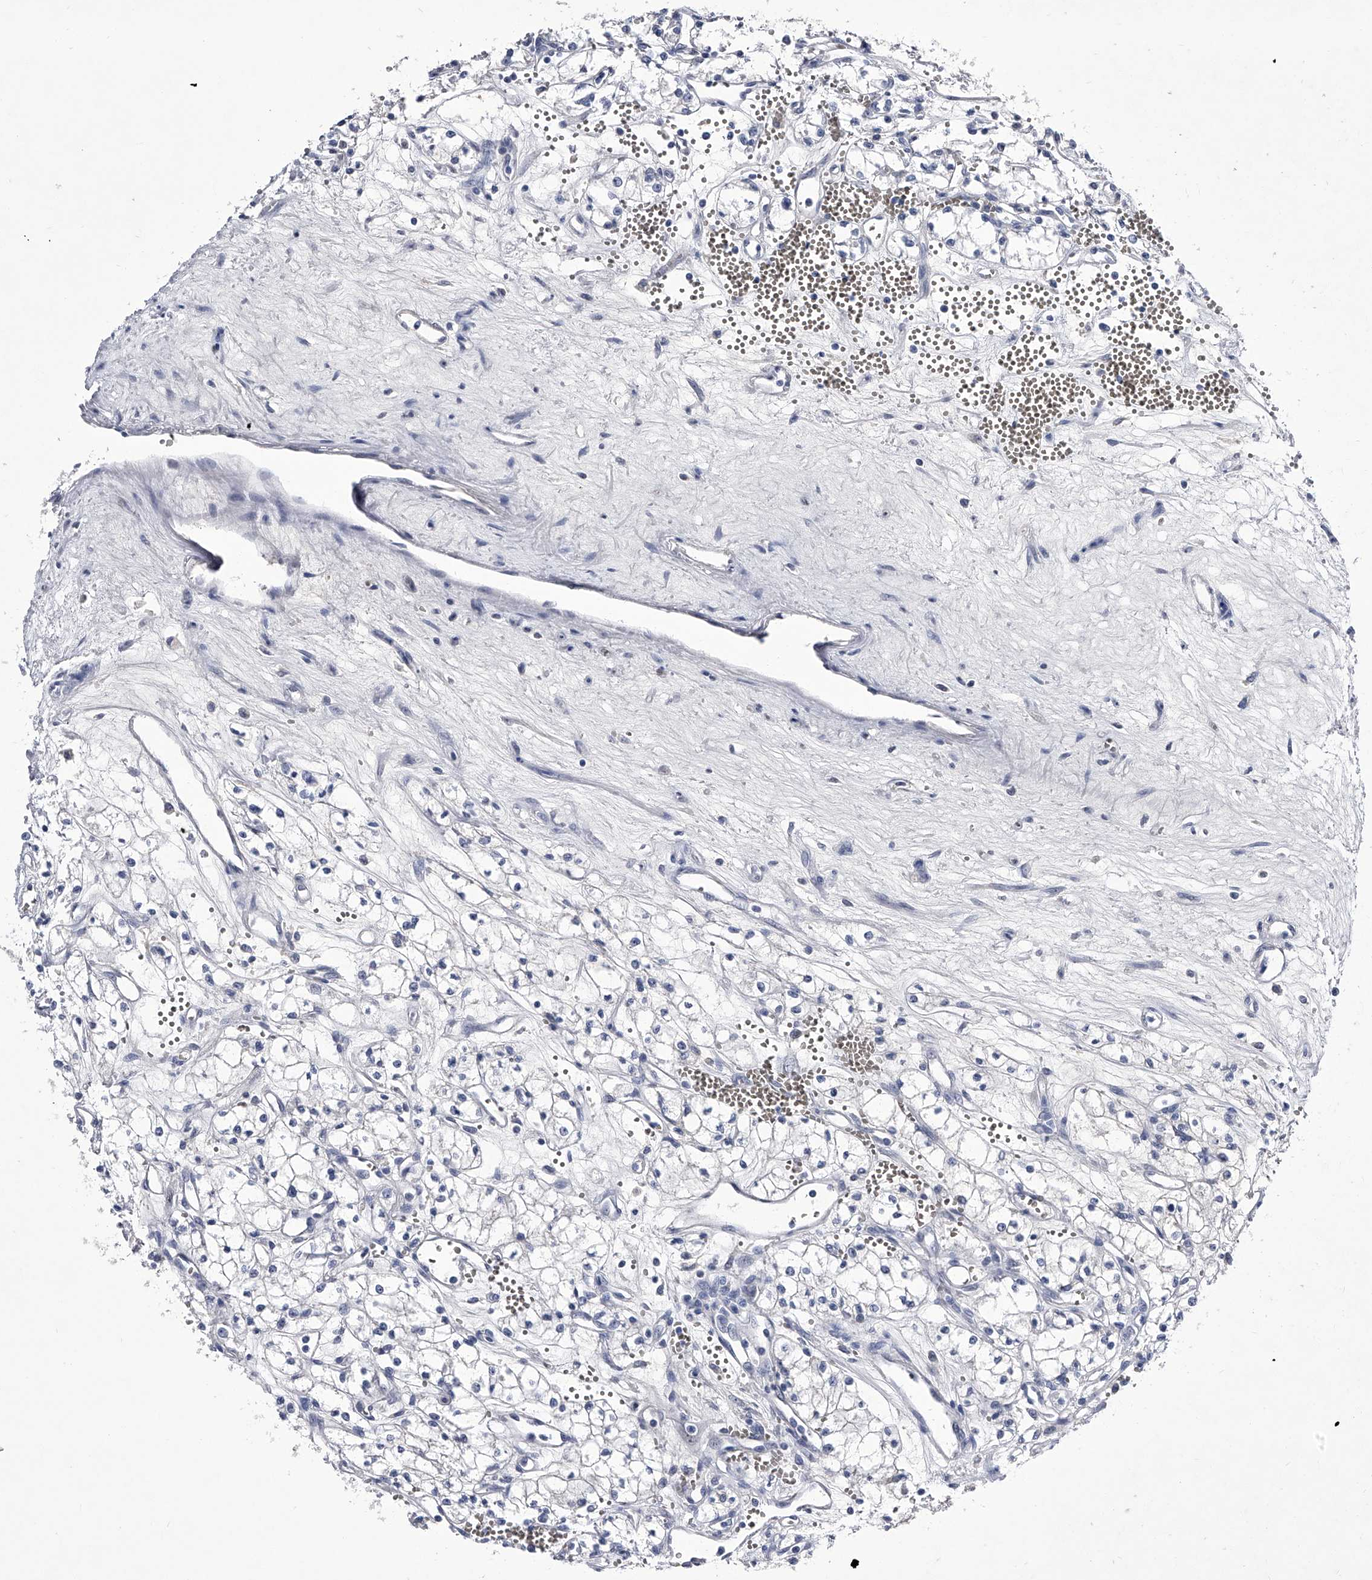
{"staining": {"intensity": "negative", "quantity": "none", "location": "none"}, "tissue": "renal cancer", "cell_type": "Tumor cells", "image_type": "cancer", "snomed": [{"axis": "morphology", "description": "Adenocarcinoma, NOS"}, {"axis": "topography", "description": "Kidney"}], "caption": "High magnification brightfield microscopy of adenocarcinoma (renal) stained with DAB (3,3'-diaminobenzidine) (brown) and counterstained with hematoxylin (blue): tumor cells show no significant positivity. (Stains: DAB immunohistochemistry with hematoxylin counter stain, Microscopy: brightfield microscopy at high magnification).", "gene": "CRISP2", "patient": {"sex": "male", "age": 59}}